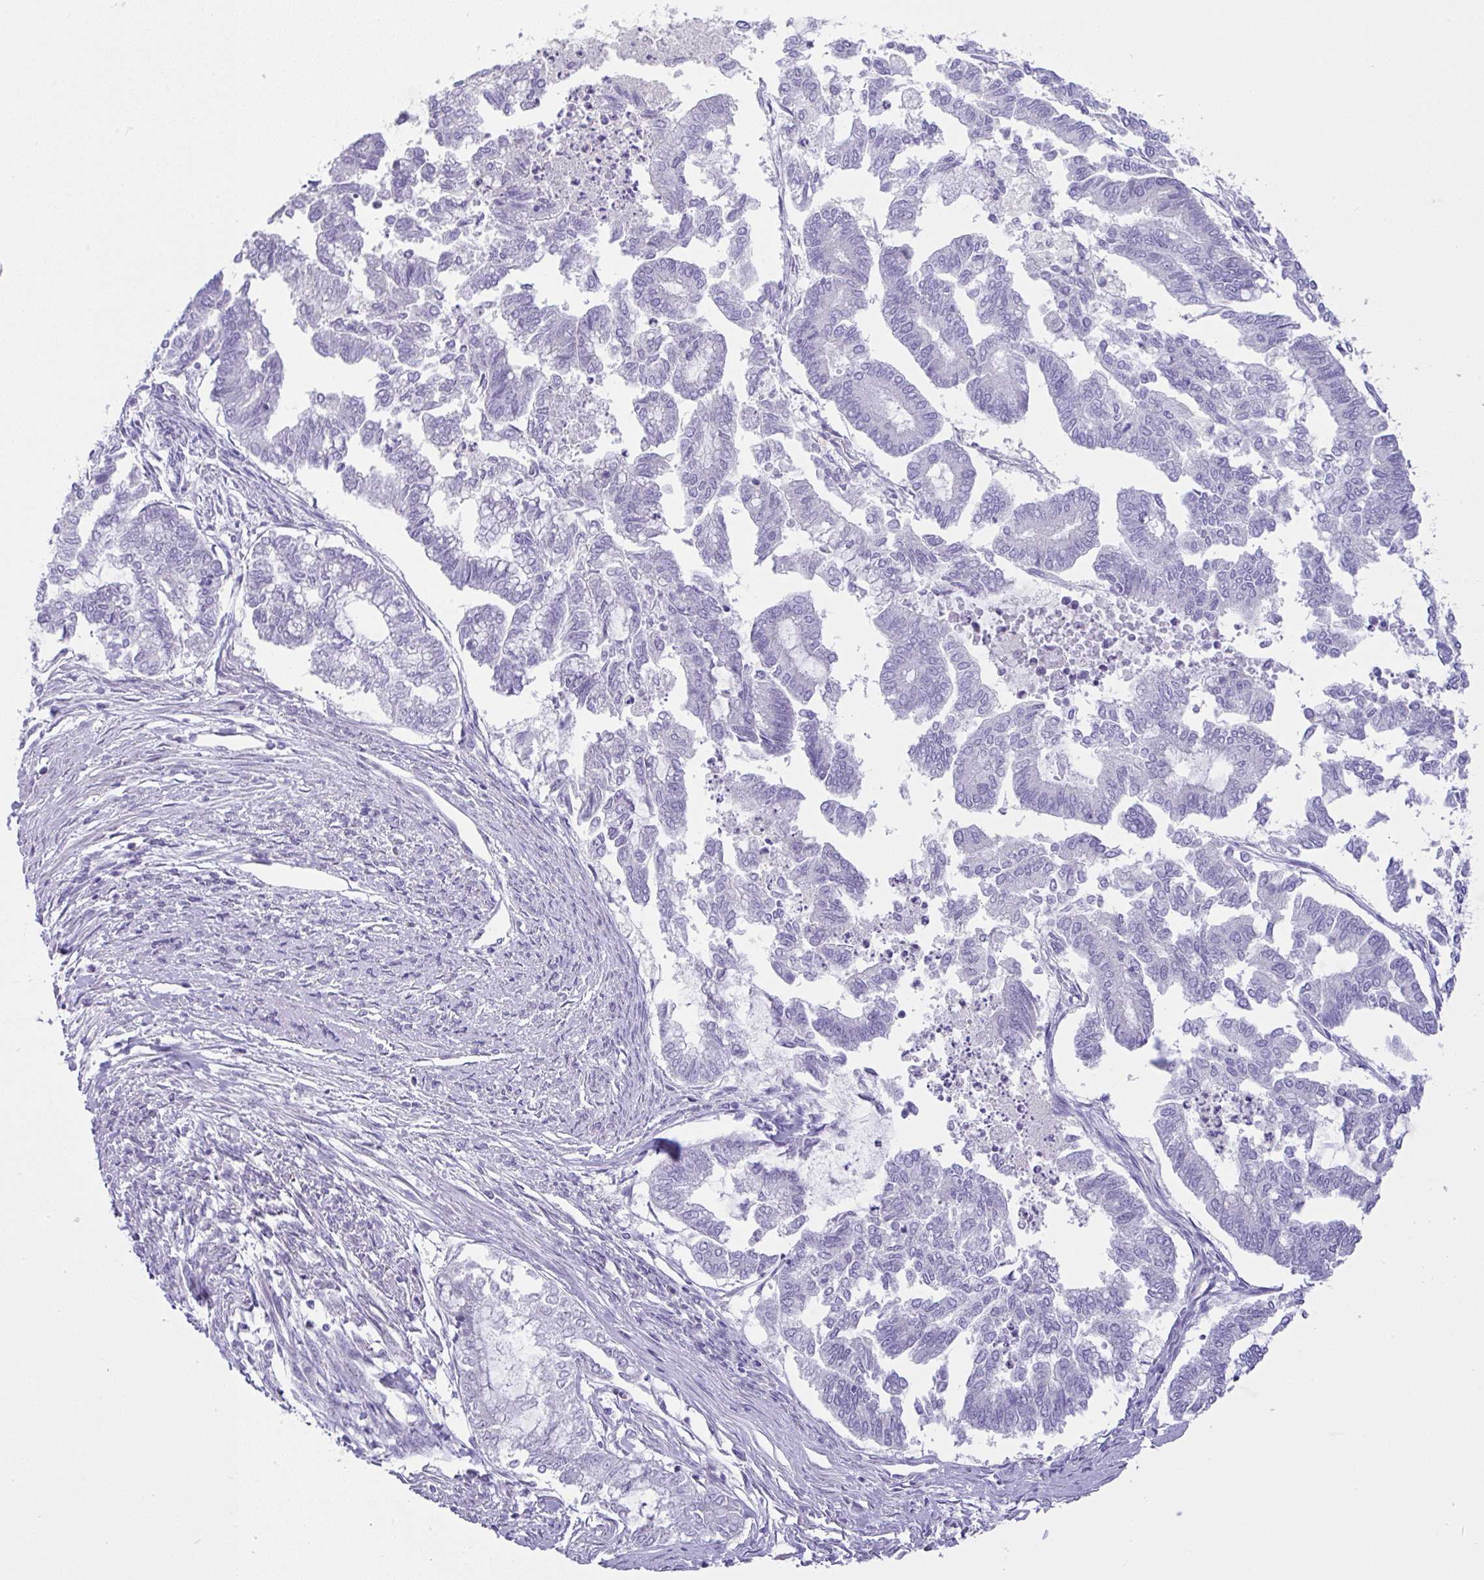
{"staining": {"intensity": "negative", "quantity": "none", "location": "none"}, "tissue": "endometrial cancer", "cell_type": "Tumor cells", "image_type": "cancer", "snomed": [{"axis": "morphology", "description": "Adenocarcinoma, NOS"}, {"axis": "topography", "description": "Endometrium"}], "caption": "Immunohistochemical staining of endometrial adenocarcinoma reveals no significant staining in tumor cells.", "gene": "FAM177A1", "patient": {"sex": "female", "age": 79}}